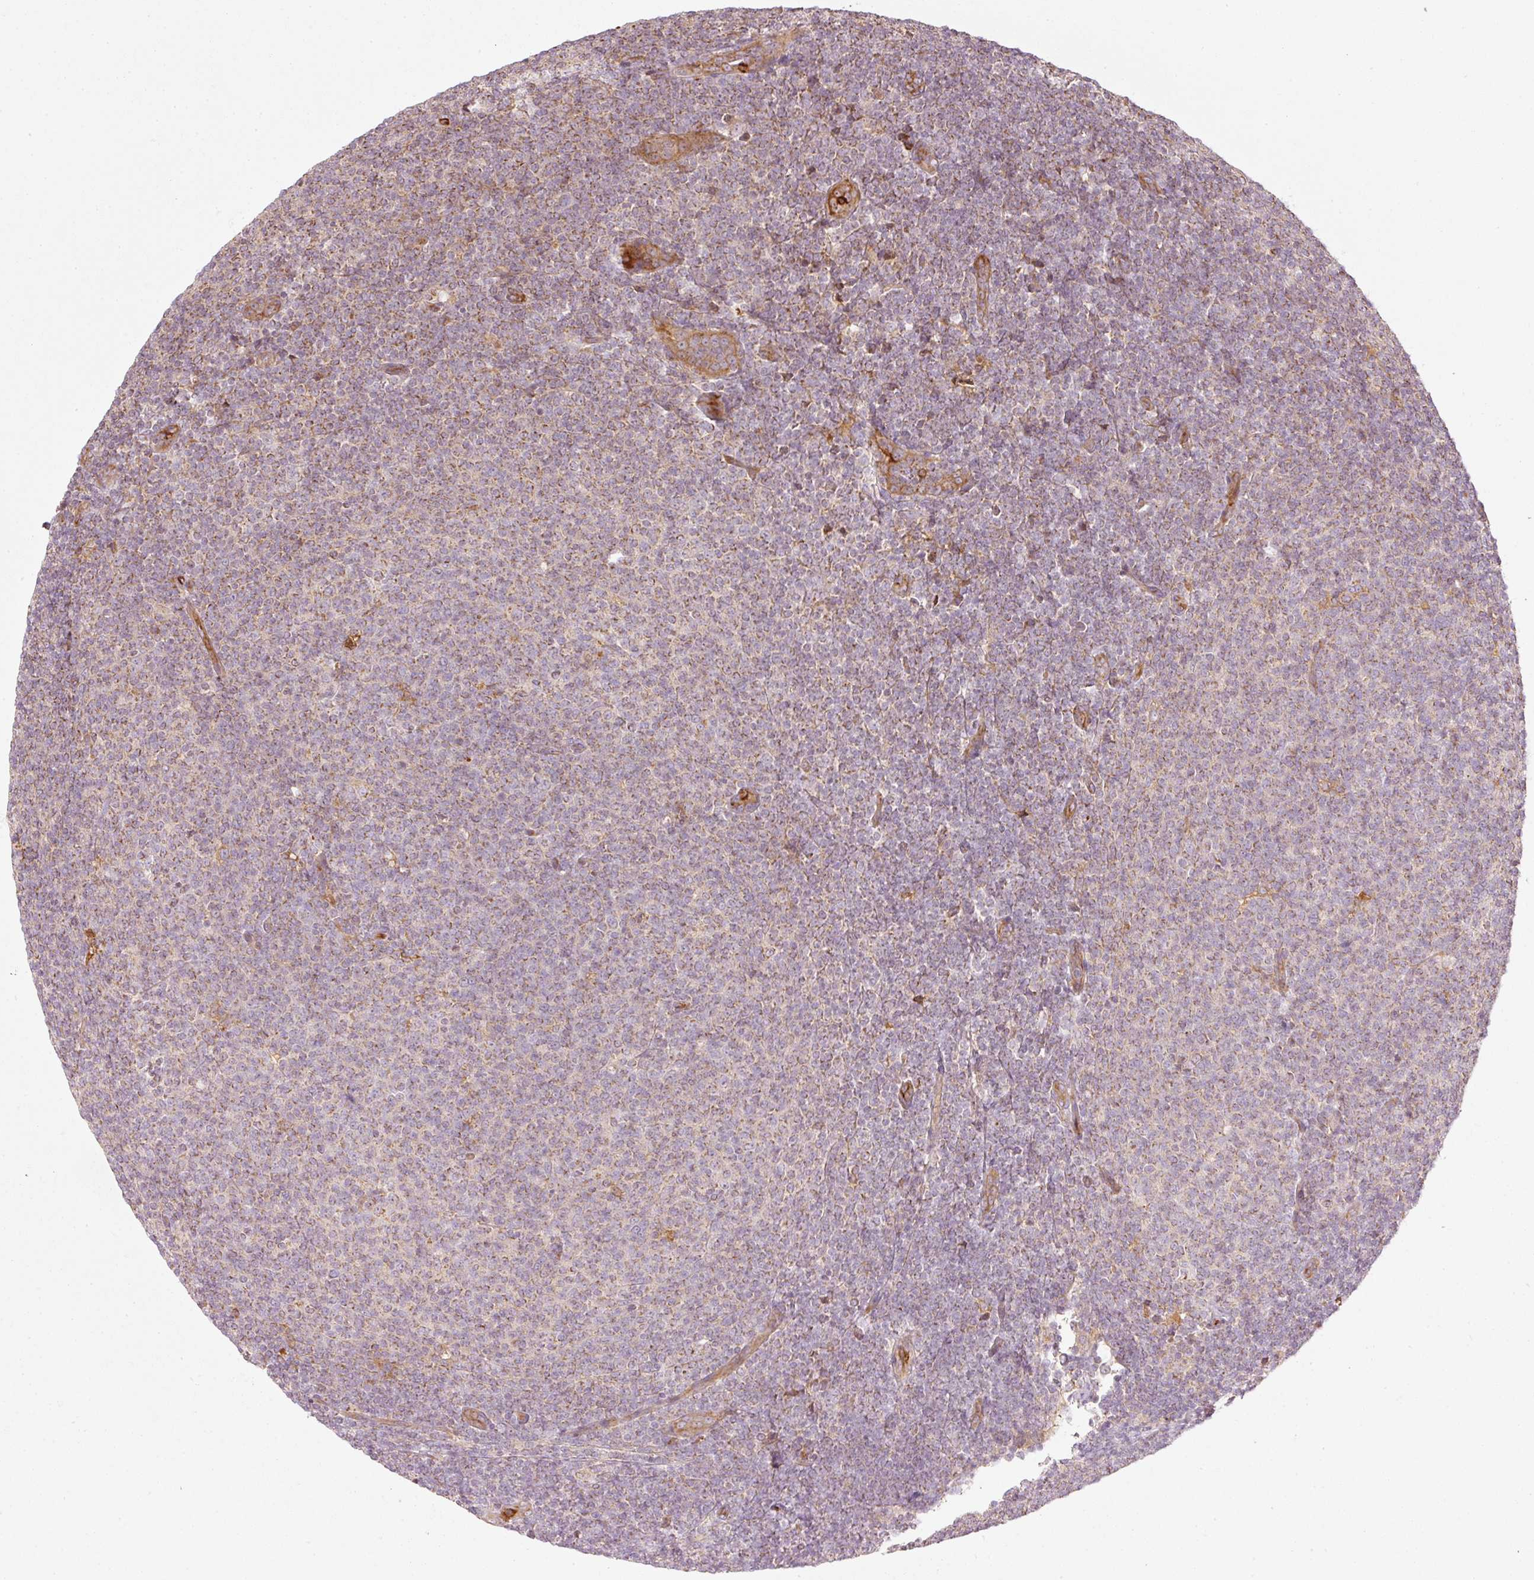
{"staining": {"intensity": "moderate", "quantity": ">75%", "location": "cytoplasmic/membranous"}, "tissue": "lymphoma", "cell_type": "Tumor cells", "image_type": "cancer", "snomed": [{"axis": "morphology", "description": "Malignant lymphoma, non-Hodgkin's type, Low grade"}, {"axis": "topography", "description": "Lymph node"}], "caption": "Protein staining of malignant lymphoma, non-Hodgkin's type (low-grade) tissue shows moderate cytoplasmic/membranous staining in approximately >75% of tumor cells. Nuclei are stained in blue.", "gene": "SERPING1", "patient": {"sex": "male", "age": 66}}